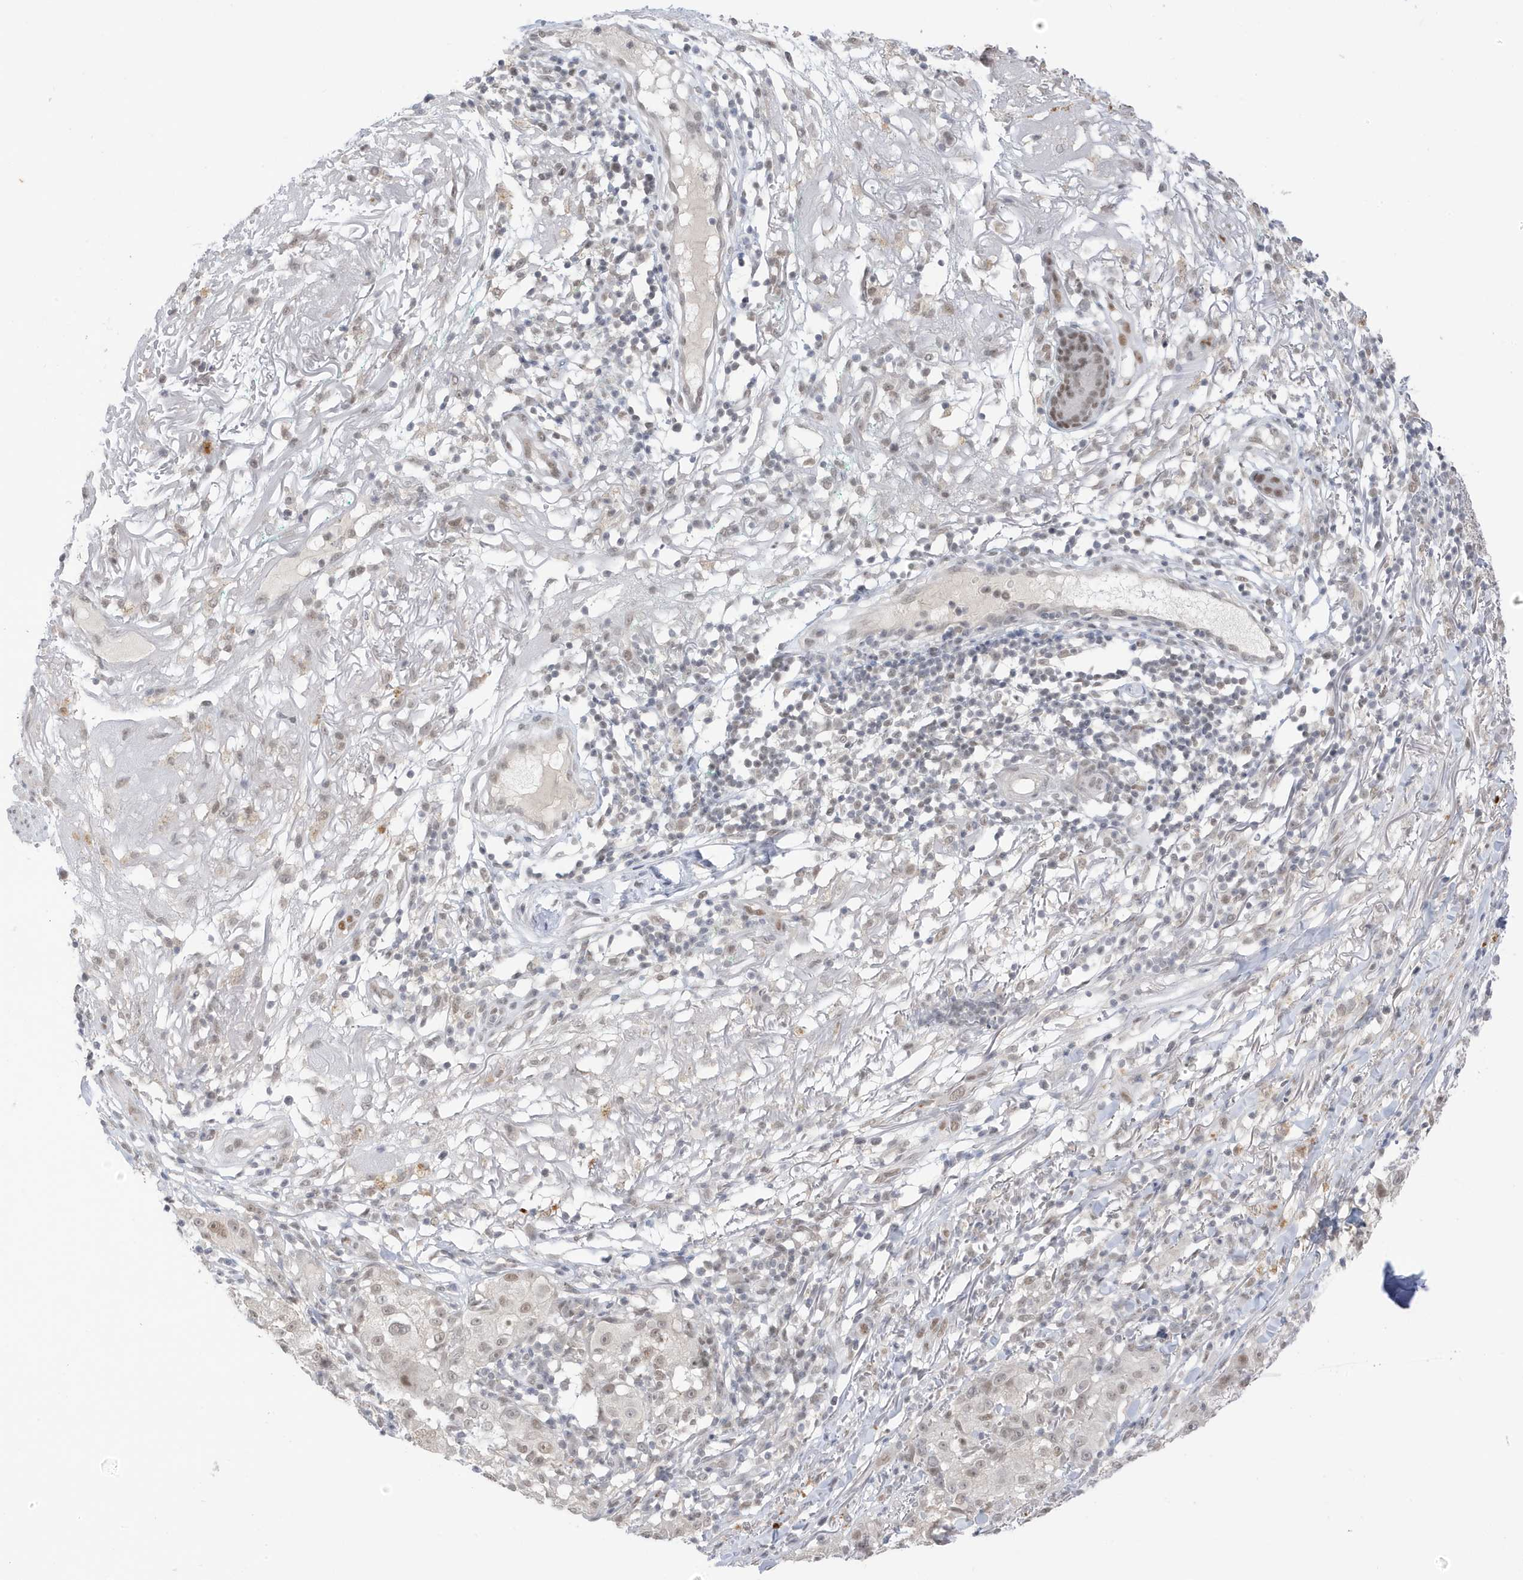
{"staining": {"intensity": "weak", "quantity": "25%-75%", "location": "nuclear"}, "tissue": "melanoma", "cell_type": "Tumor cells", "image_type": "cancer", "snomed": [{"axis": "morphology", "description": "Necrosis, NOS"}, {"axis": "morphology", "description": "Malignant melanoma, NOS"}, {"axis": "topography", "description": "Skin"}], "caption": "This micrograph displays immunohistochemistry (IHC) staining of human malignant melanoma, with low weak nuclear positivity in about 25%-75% of tumor cells.", "gene": "MSL3", "patient": {"sex": "female", "age": 87}}